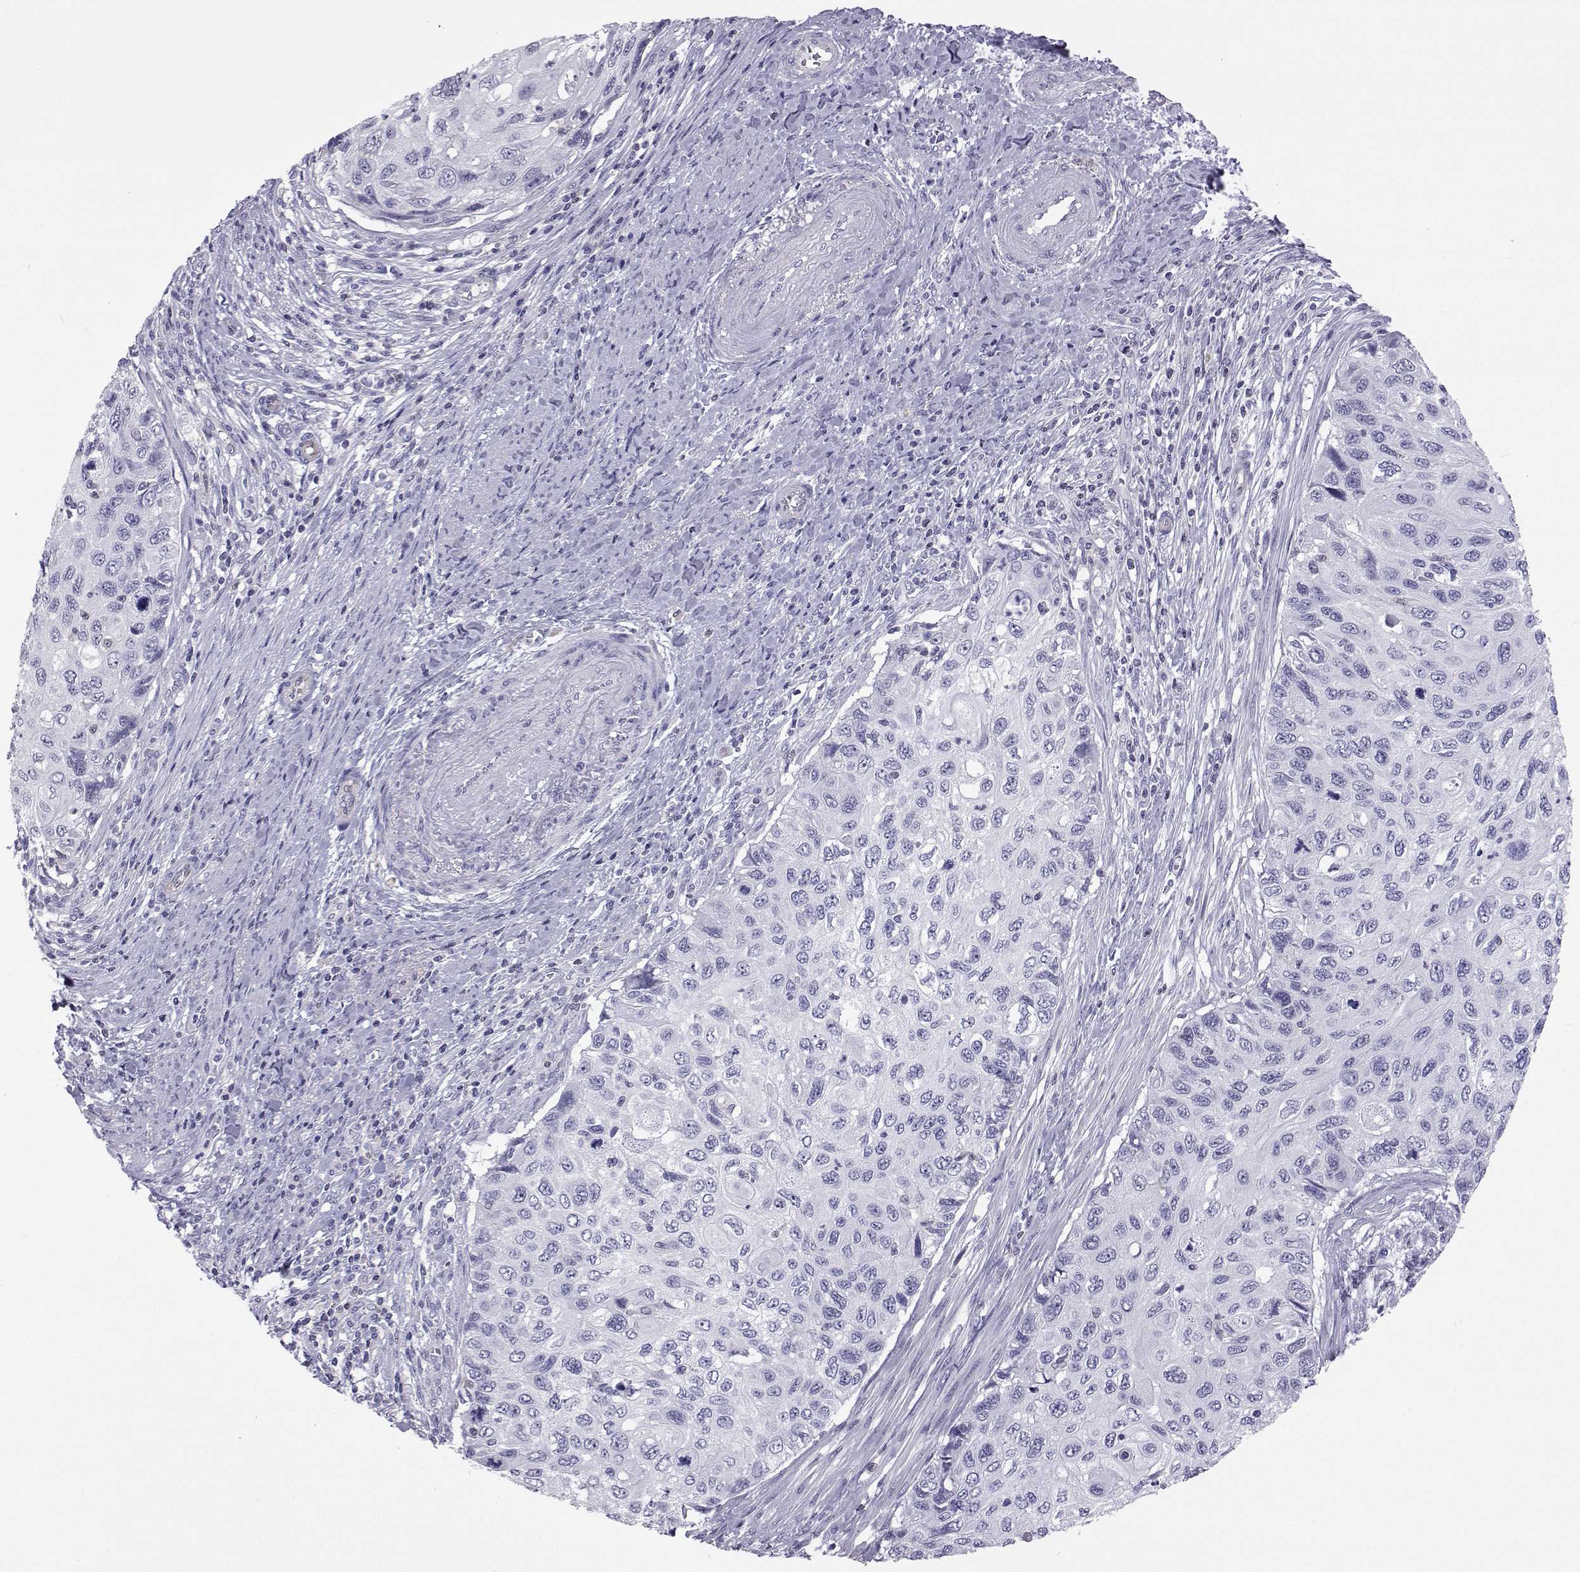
{"staining": {"intensity": "negative", "quantity": "none", "location": "none"}, "tissue": "cervical cancer", "cell_type": "Tumor cells", "image_type": "cancer", "snomed": [{"axis": "morphology", "description": "Squamous cell carcinoma, NOS"}, {"axis": "topography", "description": "Cervix"}], "caption": "IHC of squamous cell carcinoma (cervical) displays no positivity in tumor cells.", "gene": "GALM", "patient": {"sex": "female", "age": 70}}